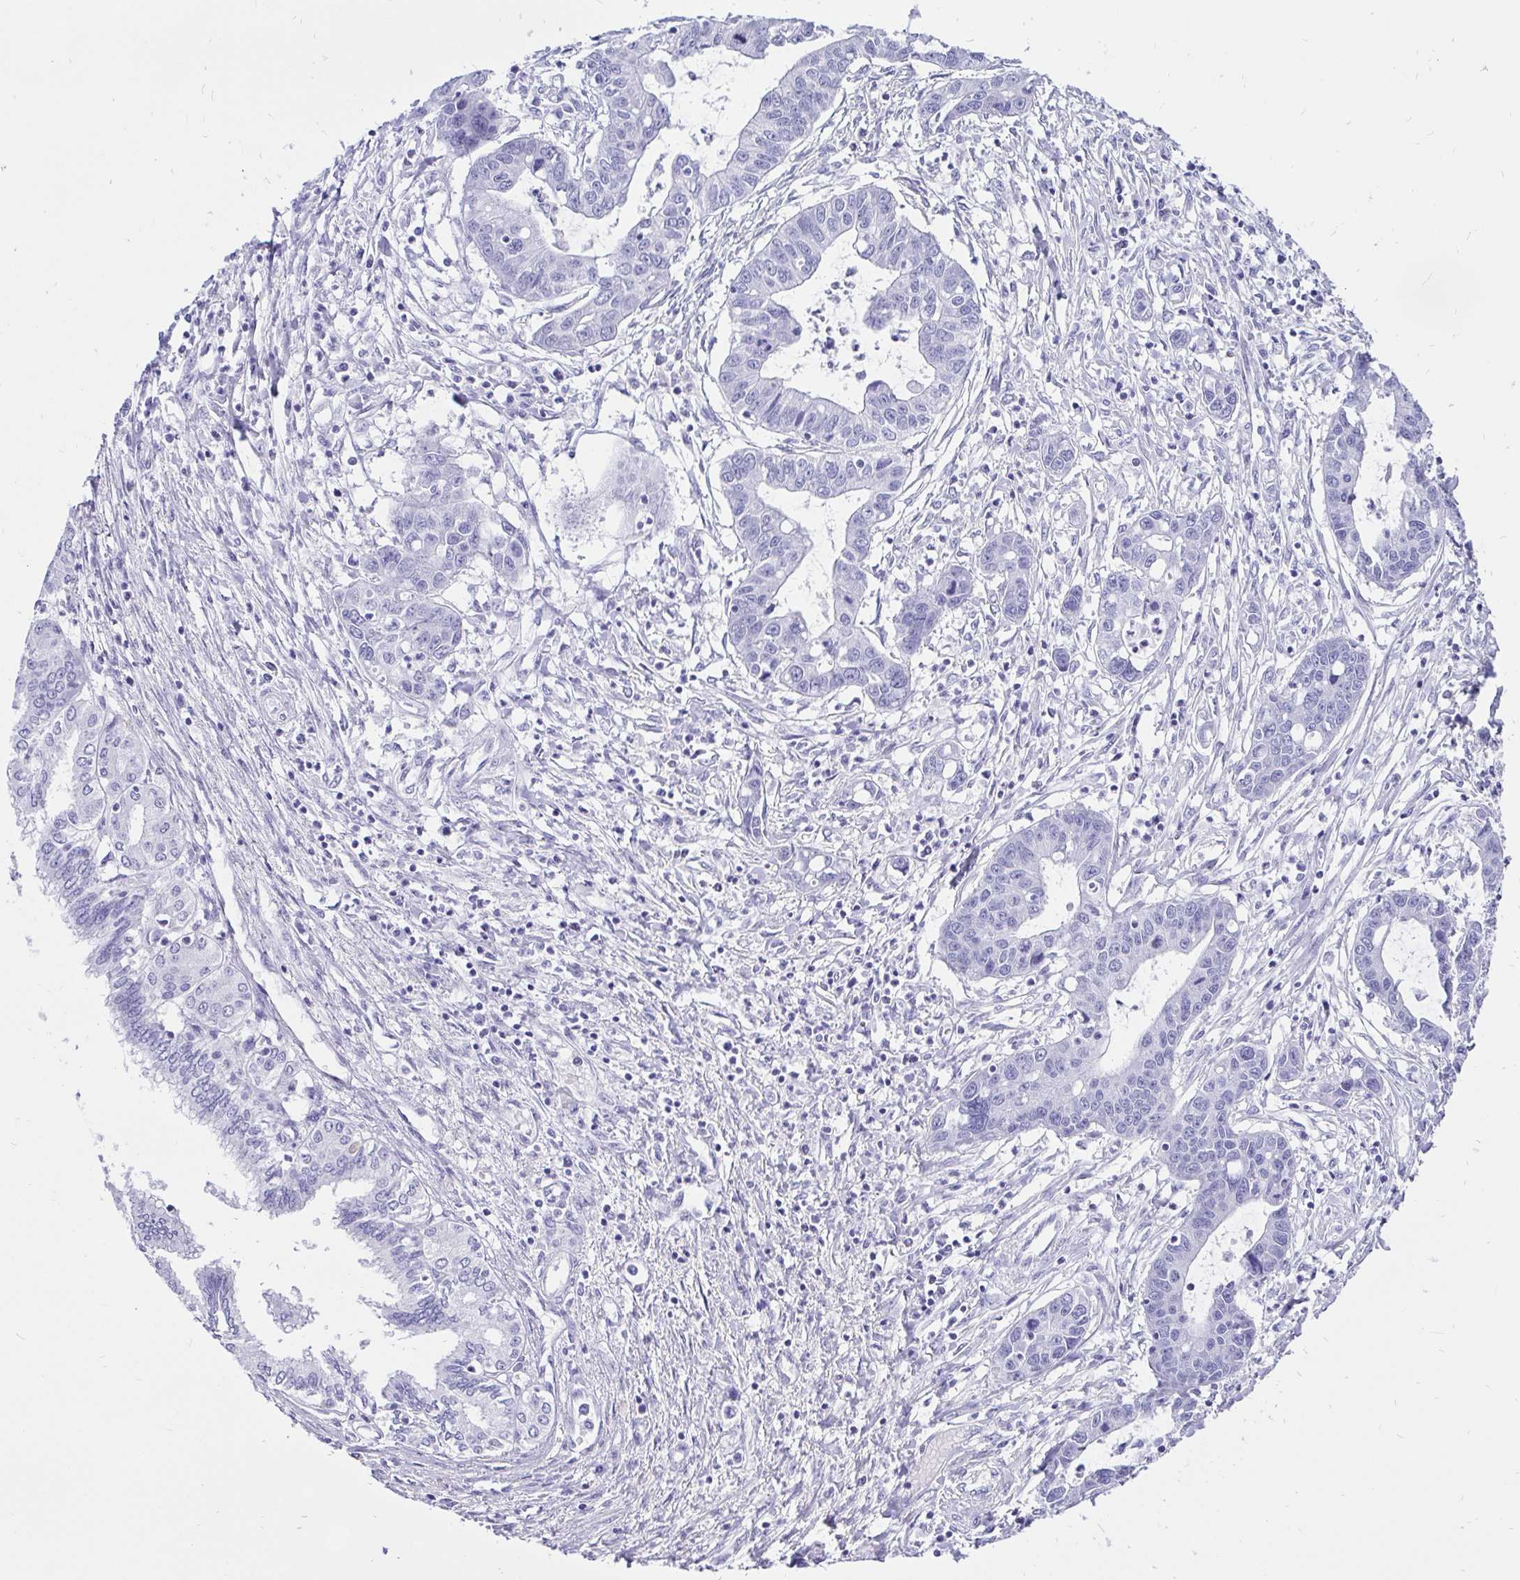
{"staining": {"intensity": "negative", "quantity": "none", "location": "none"}, "tissue": "liver cancer", "cell_type": "Tumor cells", "image_type": "cancer", "snomed": [{"axis": "morphology", "description": "Cholangiocarcinoma"}, {"axis": "topography", "description": "Liver"}], "caption": "An immunohistochemistry (IHC) photomicrograph of liver cancer is shown. There is no staining in tumor cells of liver cancer.", "gene": "KRT13", "patient": {"sex": "male", "age": 58}}